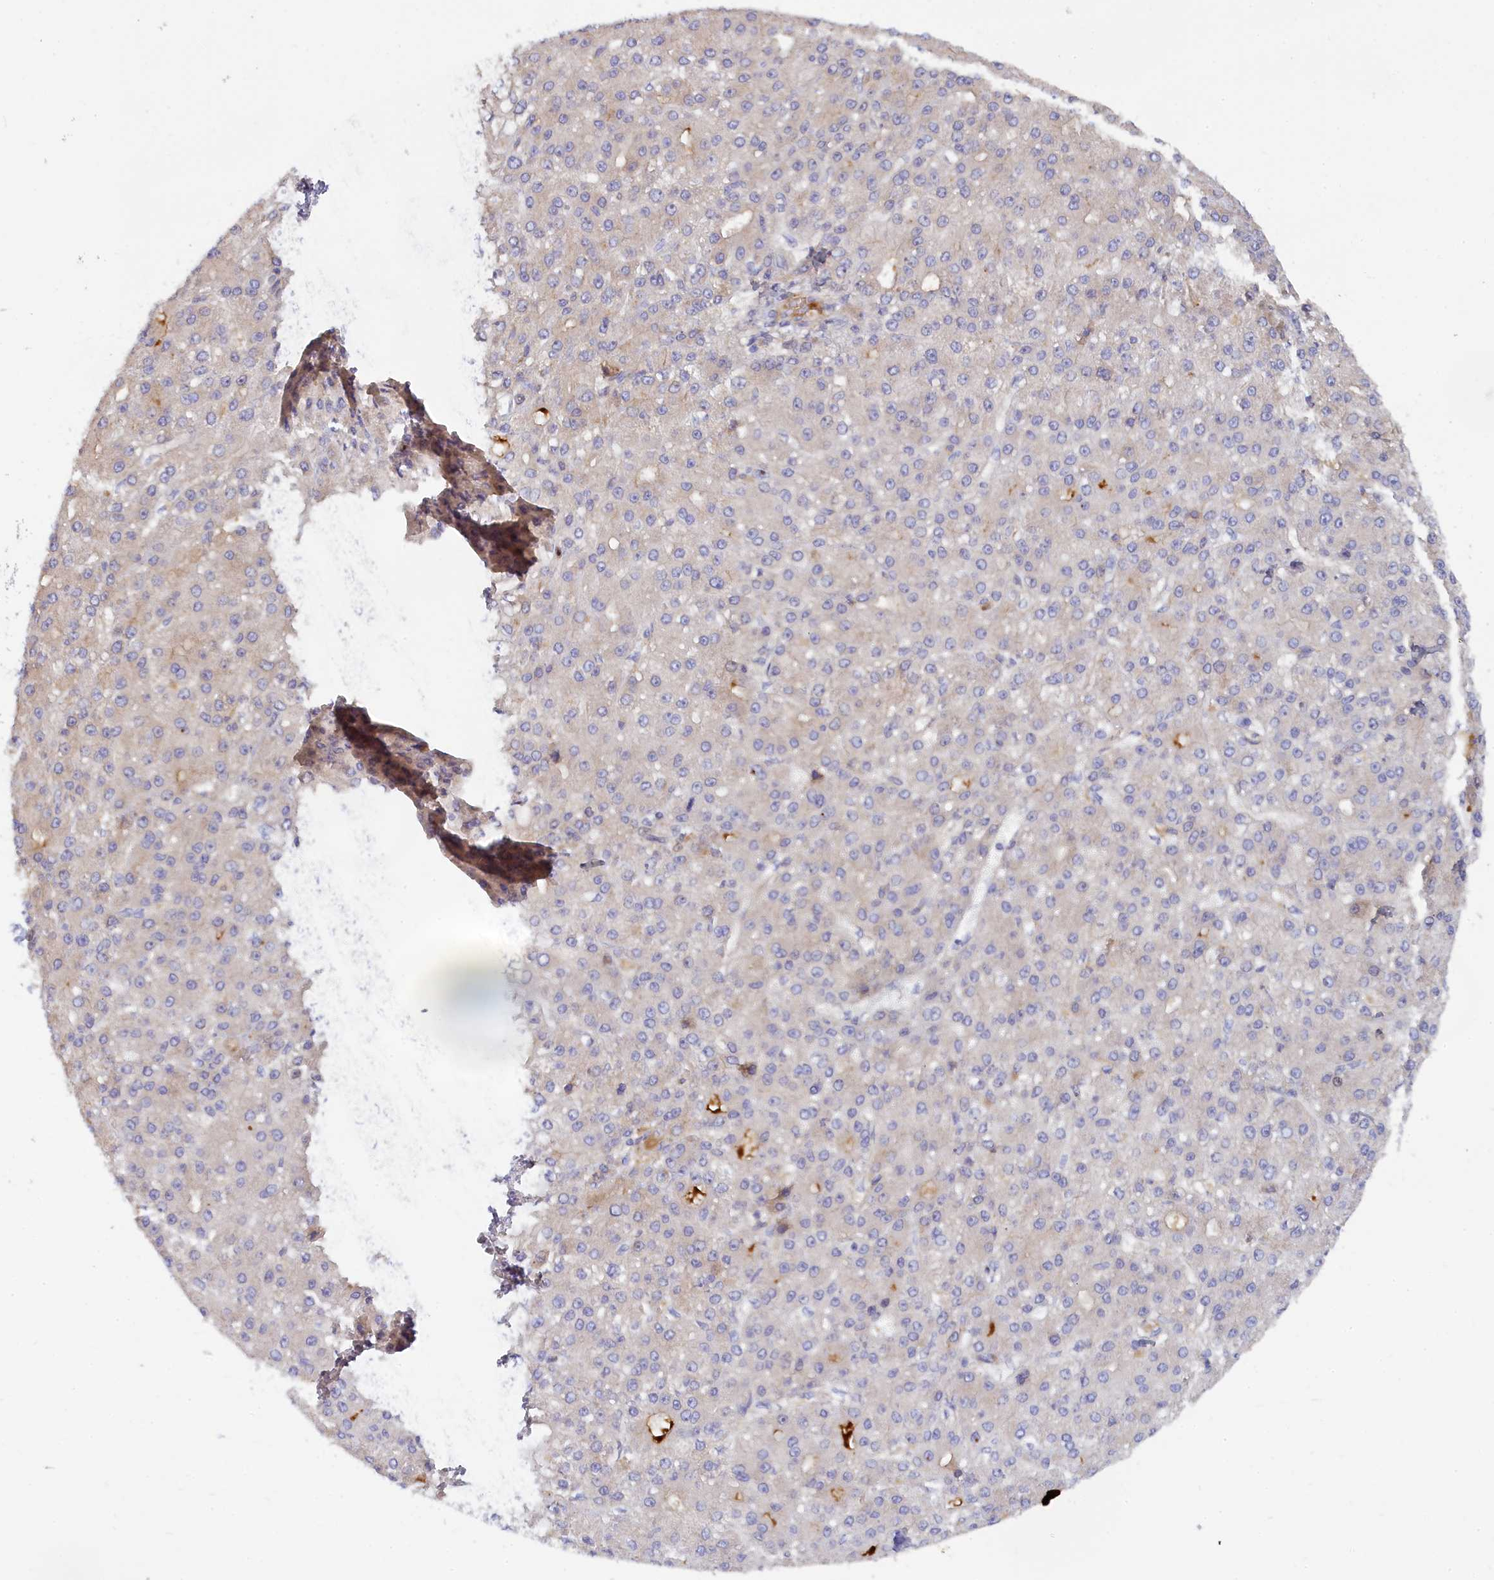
{"staining": {"intensity": "negative", "quantity": "none", "location": "none"}, "tissue": "liver cancer", "cell_type": "Tumor cells", "image_type": "cancer", "snomed": [{"axis": "morphology", "description": "Carcinoma, Hepatocellular, NOS"}, {"axis": "topography", "description": "Liver"}], "caption": "DAB immunohistochemical staining of human liver hepatocellular carcinoma reveals no significant expression in tumor cells. (DAB IHC visualized using brightfield microscopy, high magnification).", "gene": "SPATA5L1", "patient": {"sex": "male", "age": 67}}